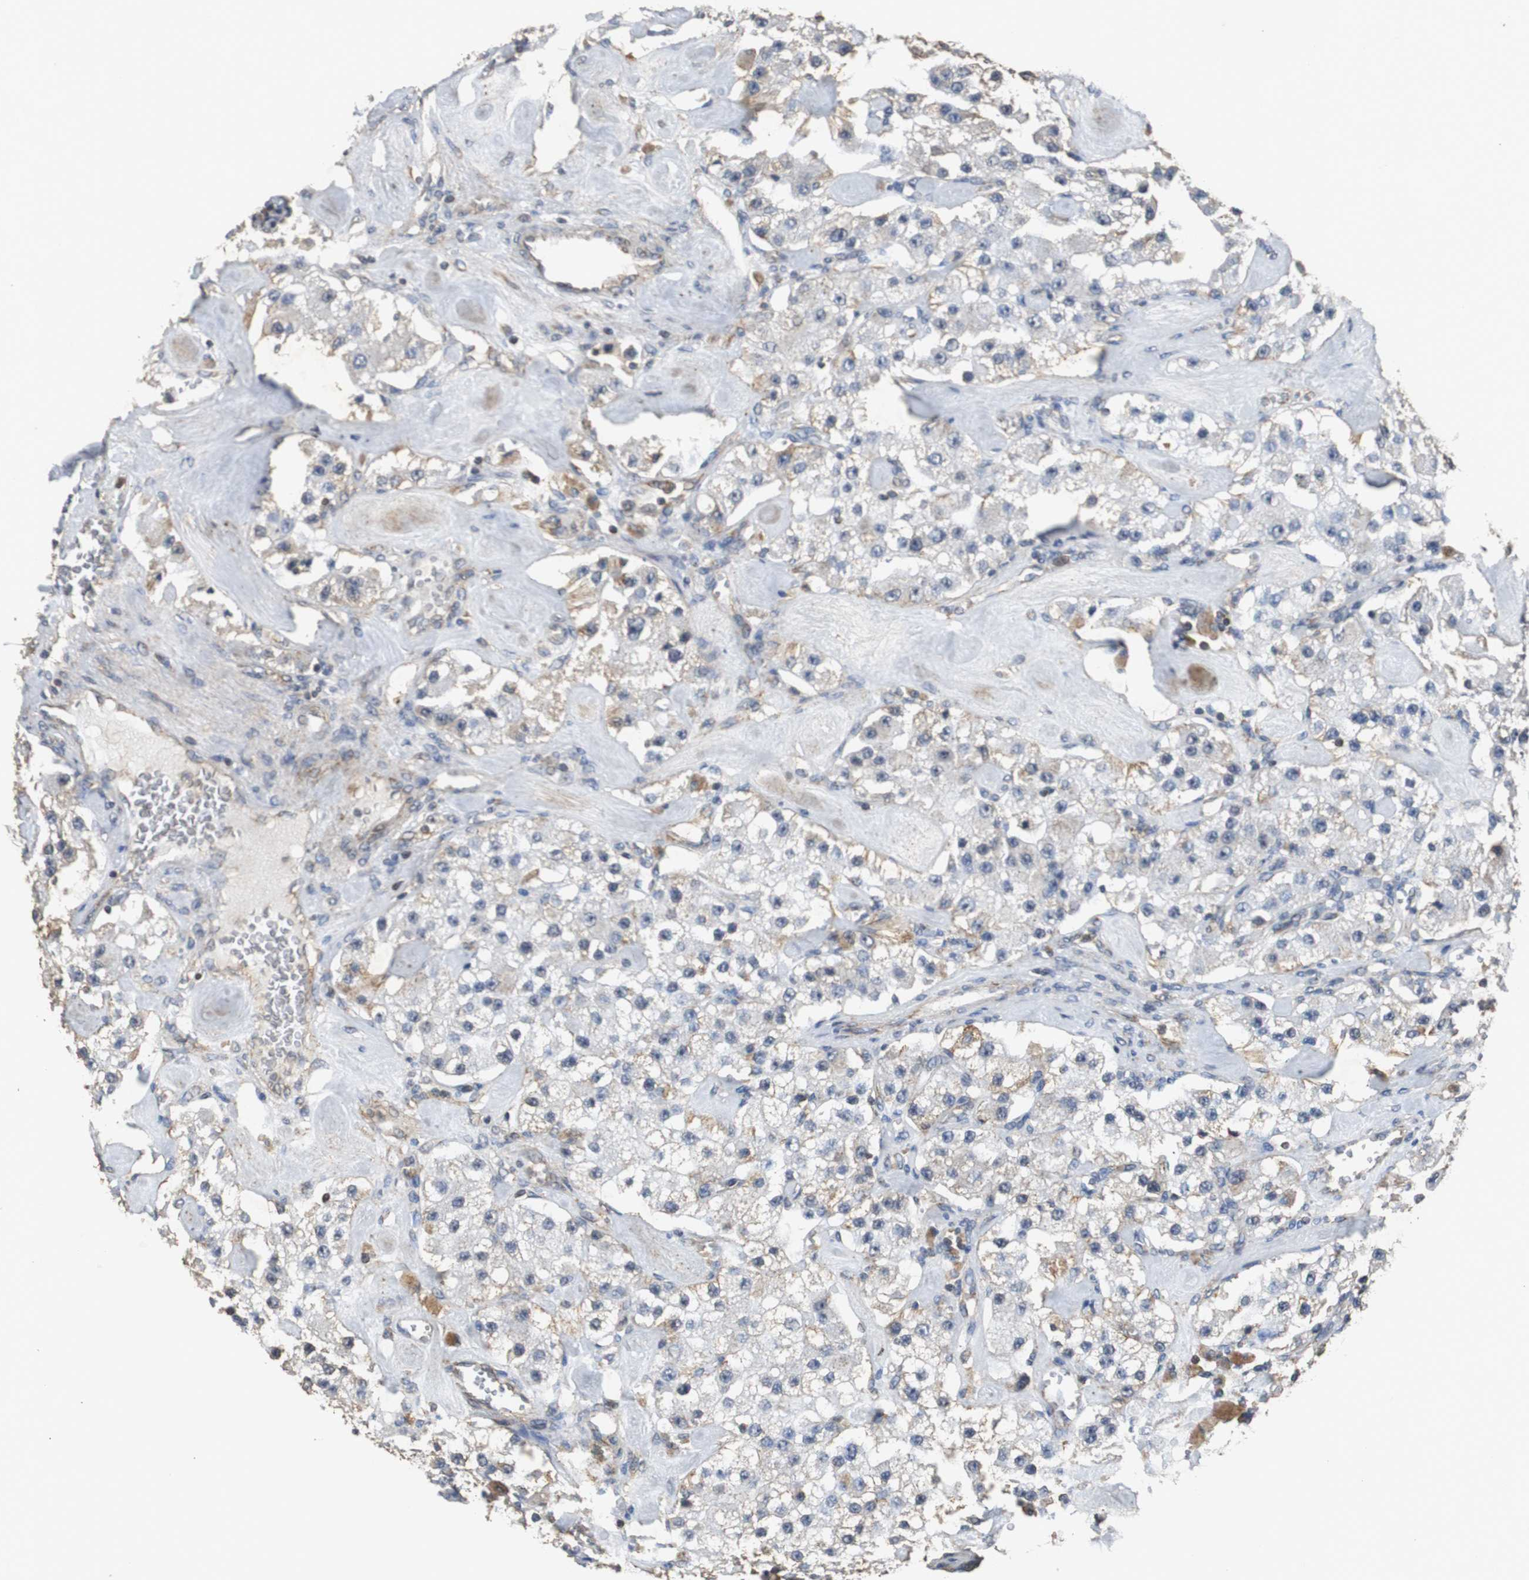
{"staining": {"intensity": "weak", "quantity": "<25%", "location": "cytoplasmic/membranous,nuclear"}, "tissue": "carcinoid", "cell_type": "Tumor cells", "image_type": "cancer", "snomed": [{"axis": "morphology", "description": "Carcinoid, malignant, NOS"}, {"axis": "topography", "description": "Pancreas"}], "caption": "Carcinoid stained for a protein using immunohistochemistry shows no staining tumor cells.", "gene": "NNT", "patient": {"sex": "male", "age": 41}}